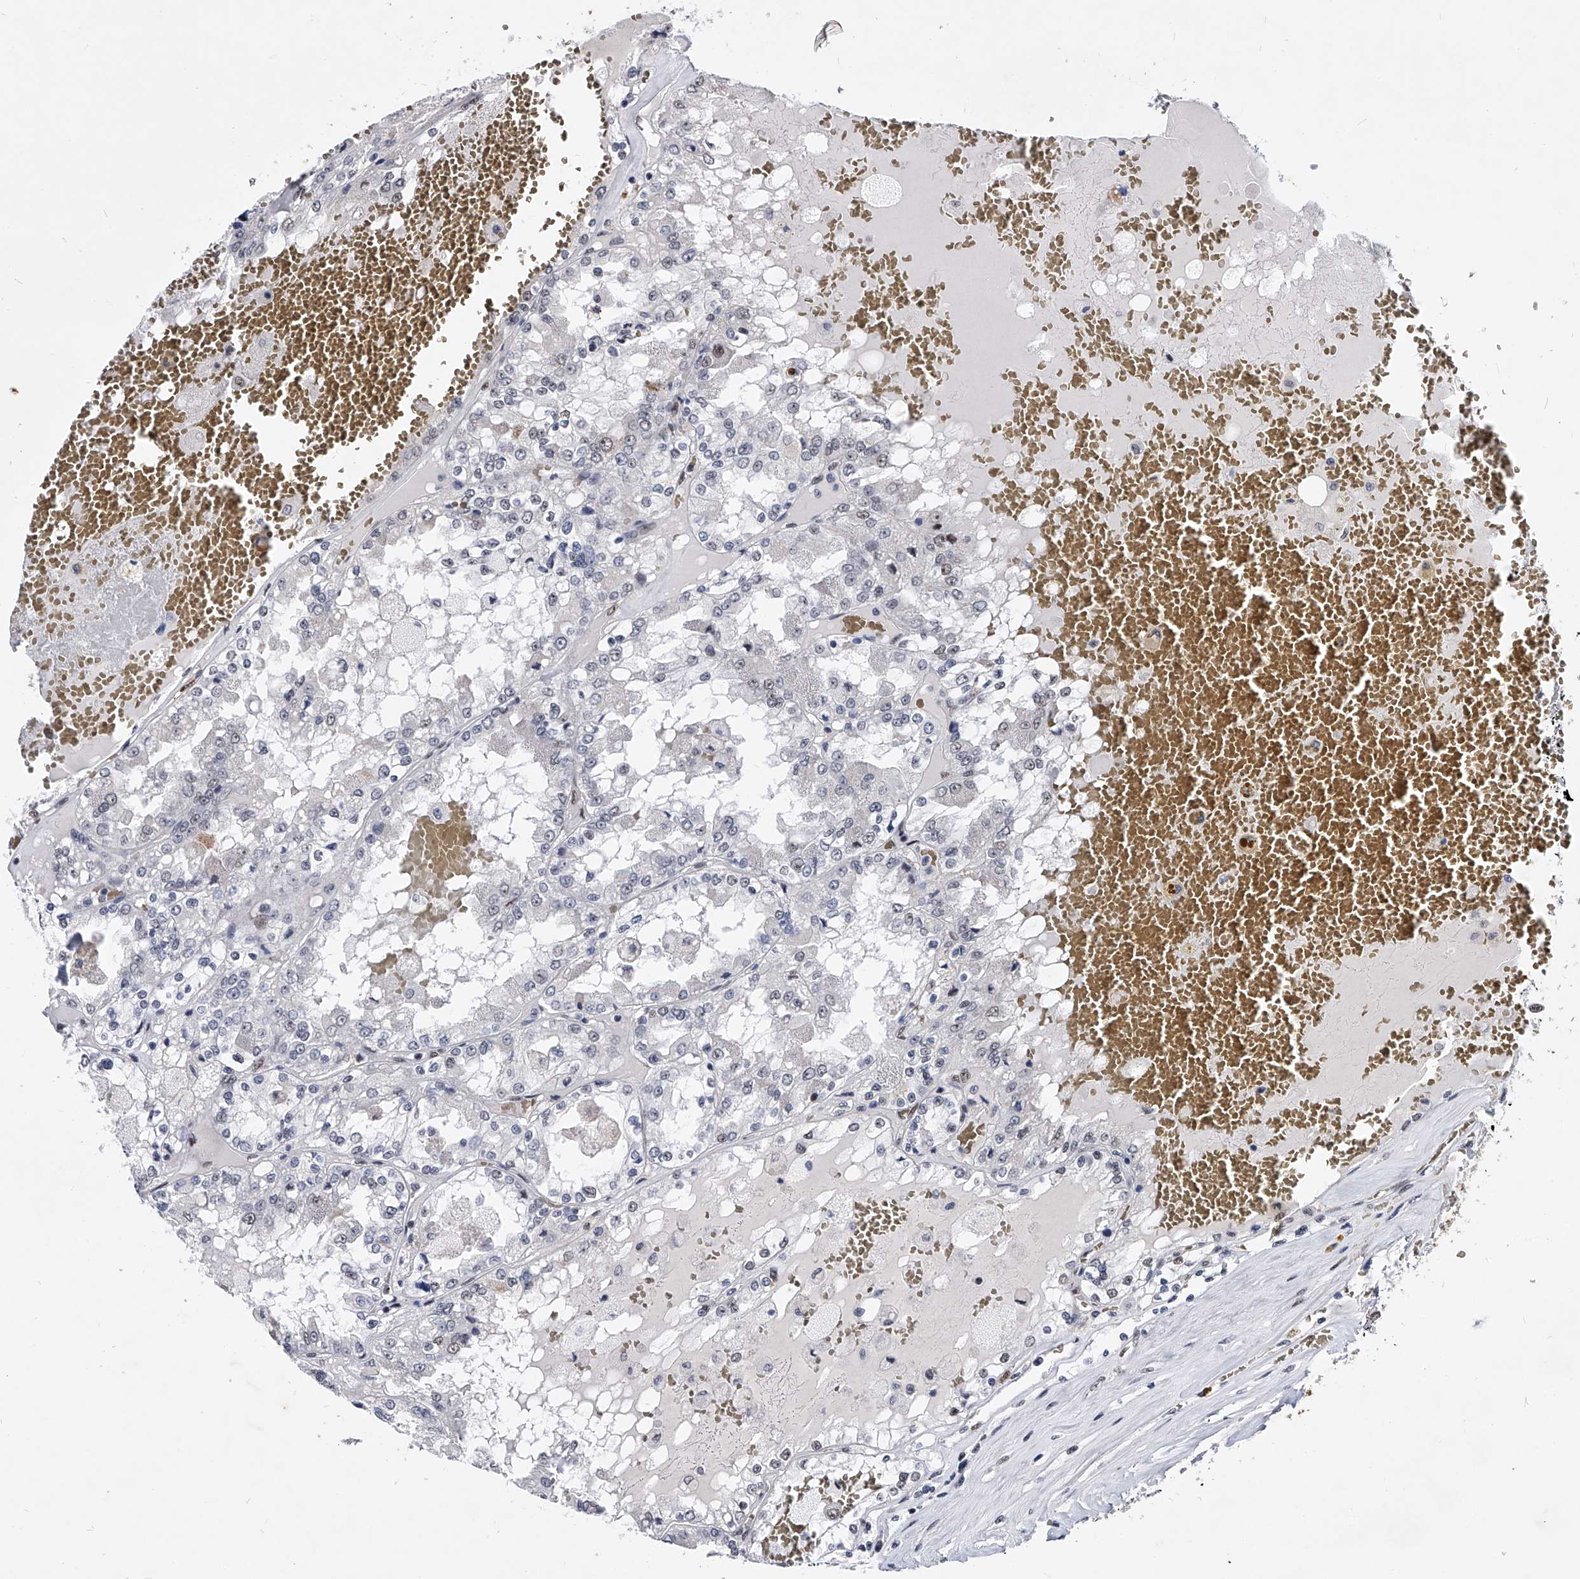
{"staining": {"intensity": "negative", "quantity": "none", "location": "none"}, "tissue": "renal cancer", "cell_type": "Tumor cells", "image_type": "cancer", "snomed": [{"axis": "morphology", "description": "Adenocarcinoma, NOS"}, {"axis": "topography", "description": "Kidney"}], "caption": "An immunohistochemistry (IHC) photomicrograph of renal cancer is shown. There is no staining in tumor cells of renal cancer. The staining was performed using DAB to visualize the protein expression in brown, while the nuclei were stained in blue with hematoxylin (Magnification: 20x).", "gene": "TESK2", "patient": {"sex": "female", "age": 56}}